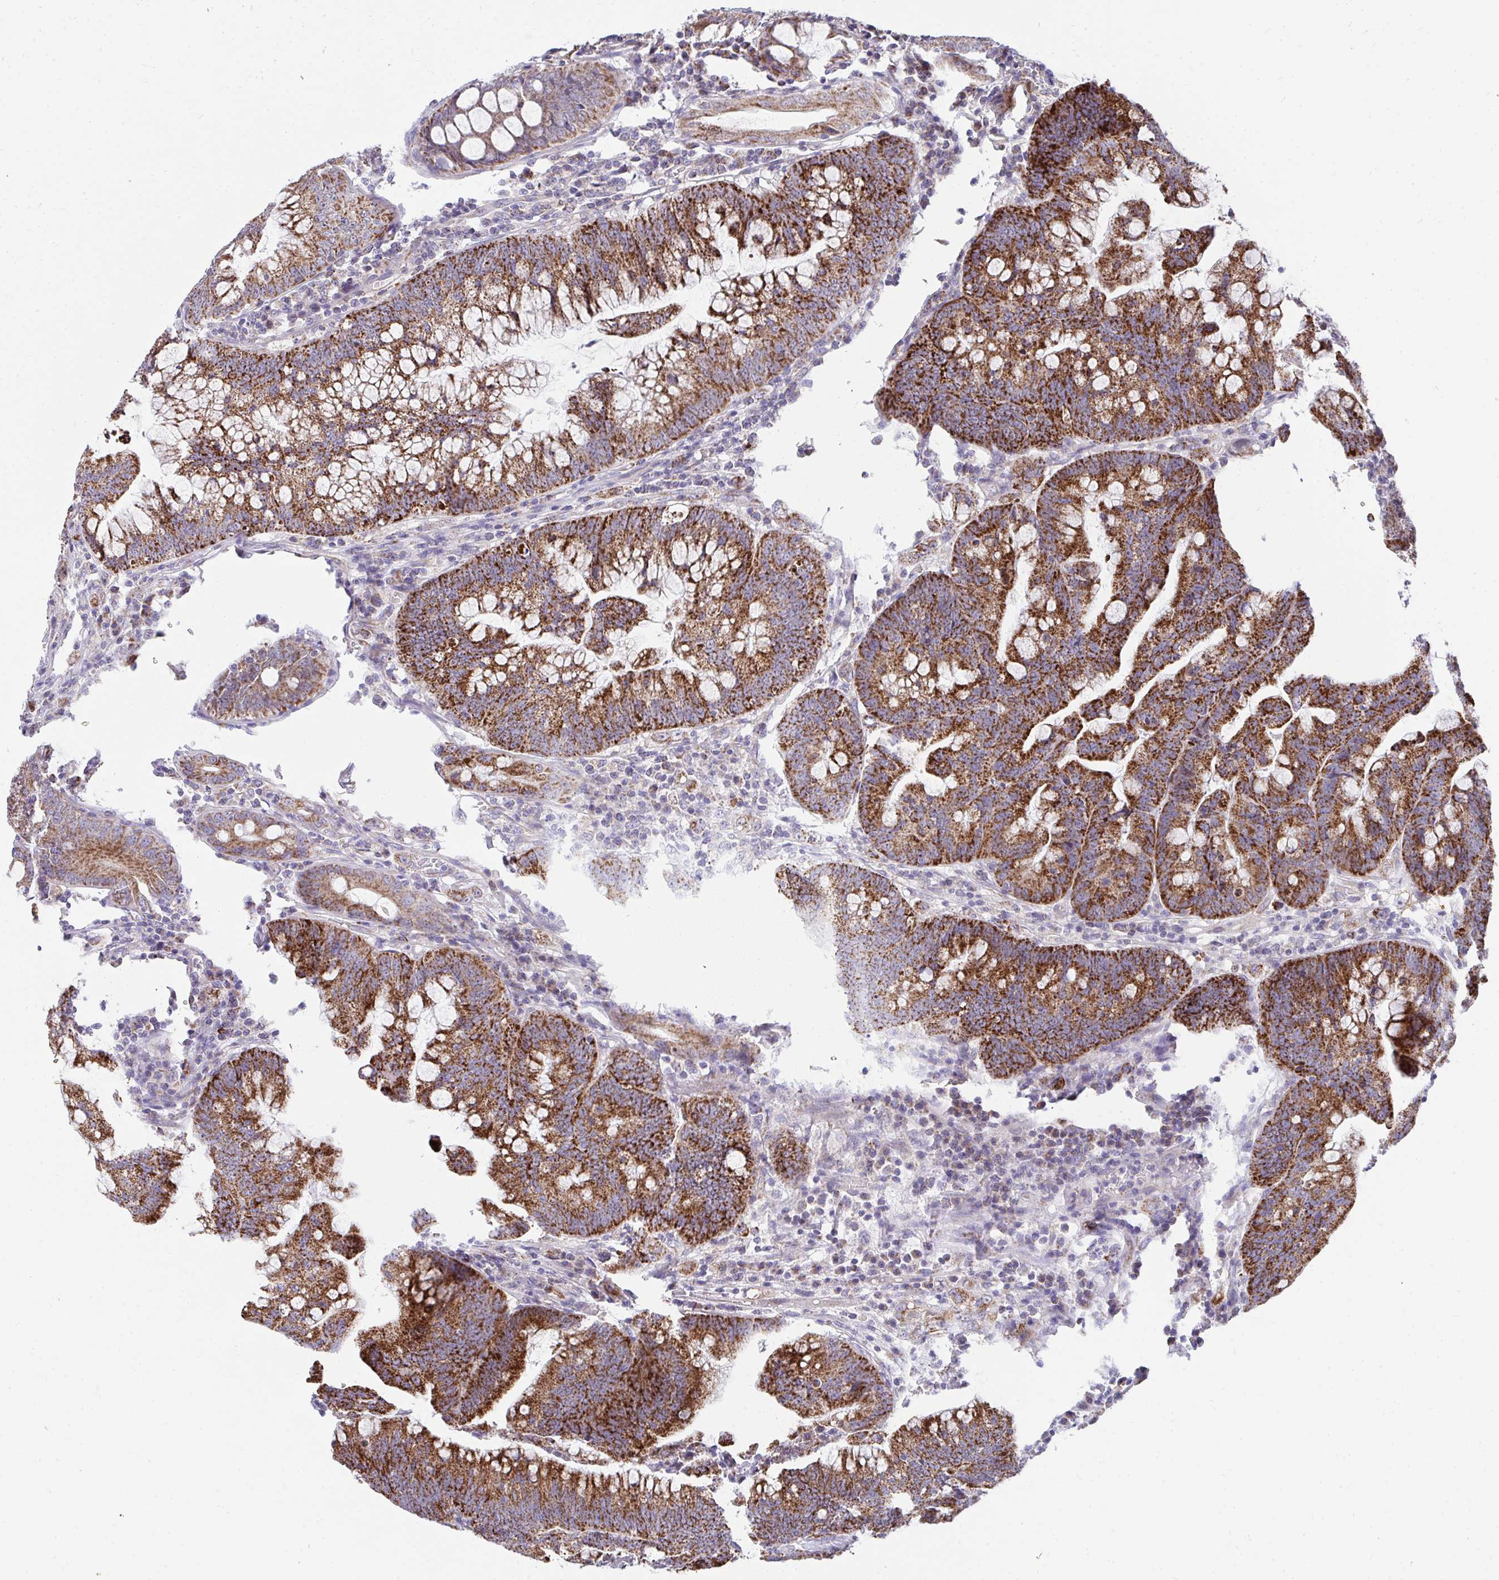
{"staining": {"intensity": "strong", "quantity": ">75%", "location": "cytoplasmic/membranous"}, "tissue": "colorectal cancer", "cell_type": "Tumor cells", "image_type": "cancer", "snomed": [{"axis": "morphology", "description": "Adenocarcinoma, NOS"}, {"axis": "topography", "description": "Colon"}], "caption": "Adenocarcinoma (colorectal) tissue reveals strong cytoplasmic/membranous positivity in about >75% of tumor cells, visualized by immunohistochemistry.", "gene": "PRRG3", "patient": {"sex": "male", "age": 62}}